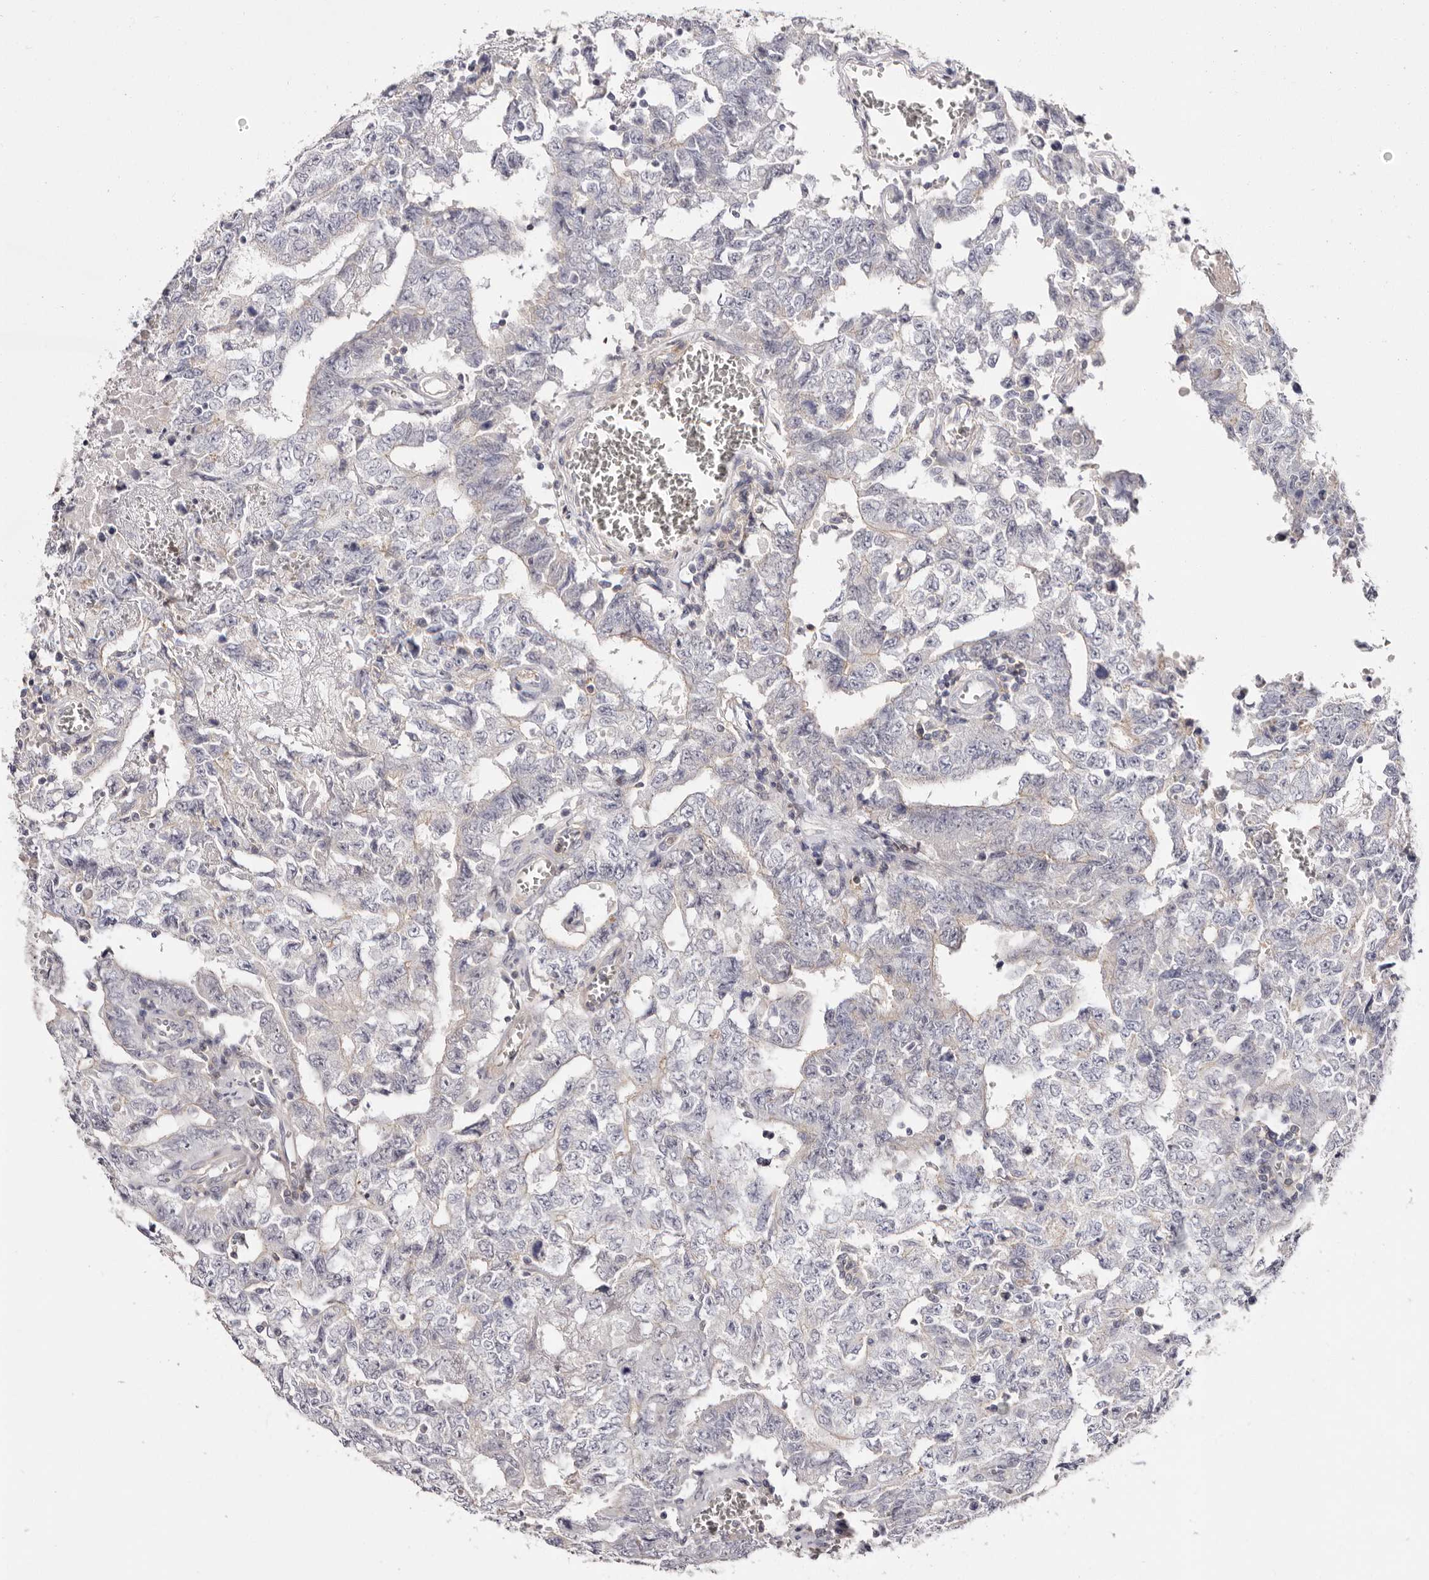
{"staining": {"intensity": "negative", "quantity": "none", "location": "none"}, "tissue": "testis cancer", "cell_type": "Tumor cells", "image_type": "cancer", "snomed": [{"axis": "morphology", "description": "Carcinoma, Embryonal, NOS"}, {"axis": "topography", "description": "Testis"}], "caption": "The image reveals no significant staining in tumor cells of embryonal carcinoma (testis). The staining was performed using DAB to visualize the protein expression in brown, while the nuclei were stained in blue with hematoxylin (Magnification: 20x).", "gene": "S1PR5", "patient": {"sex": "male", "age": 26}}